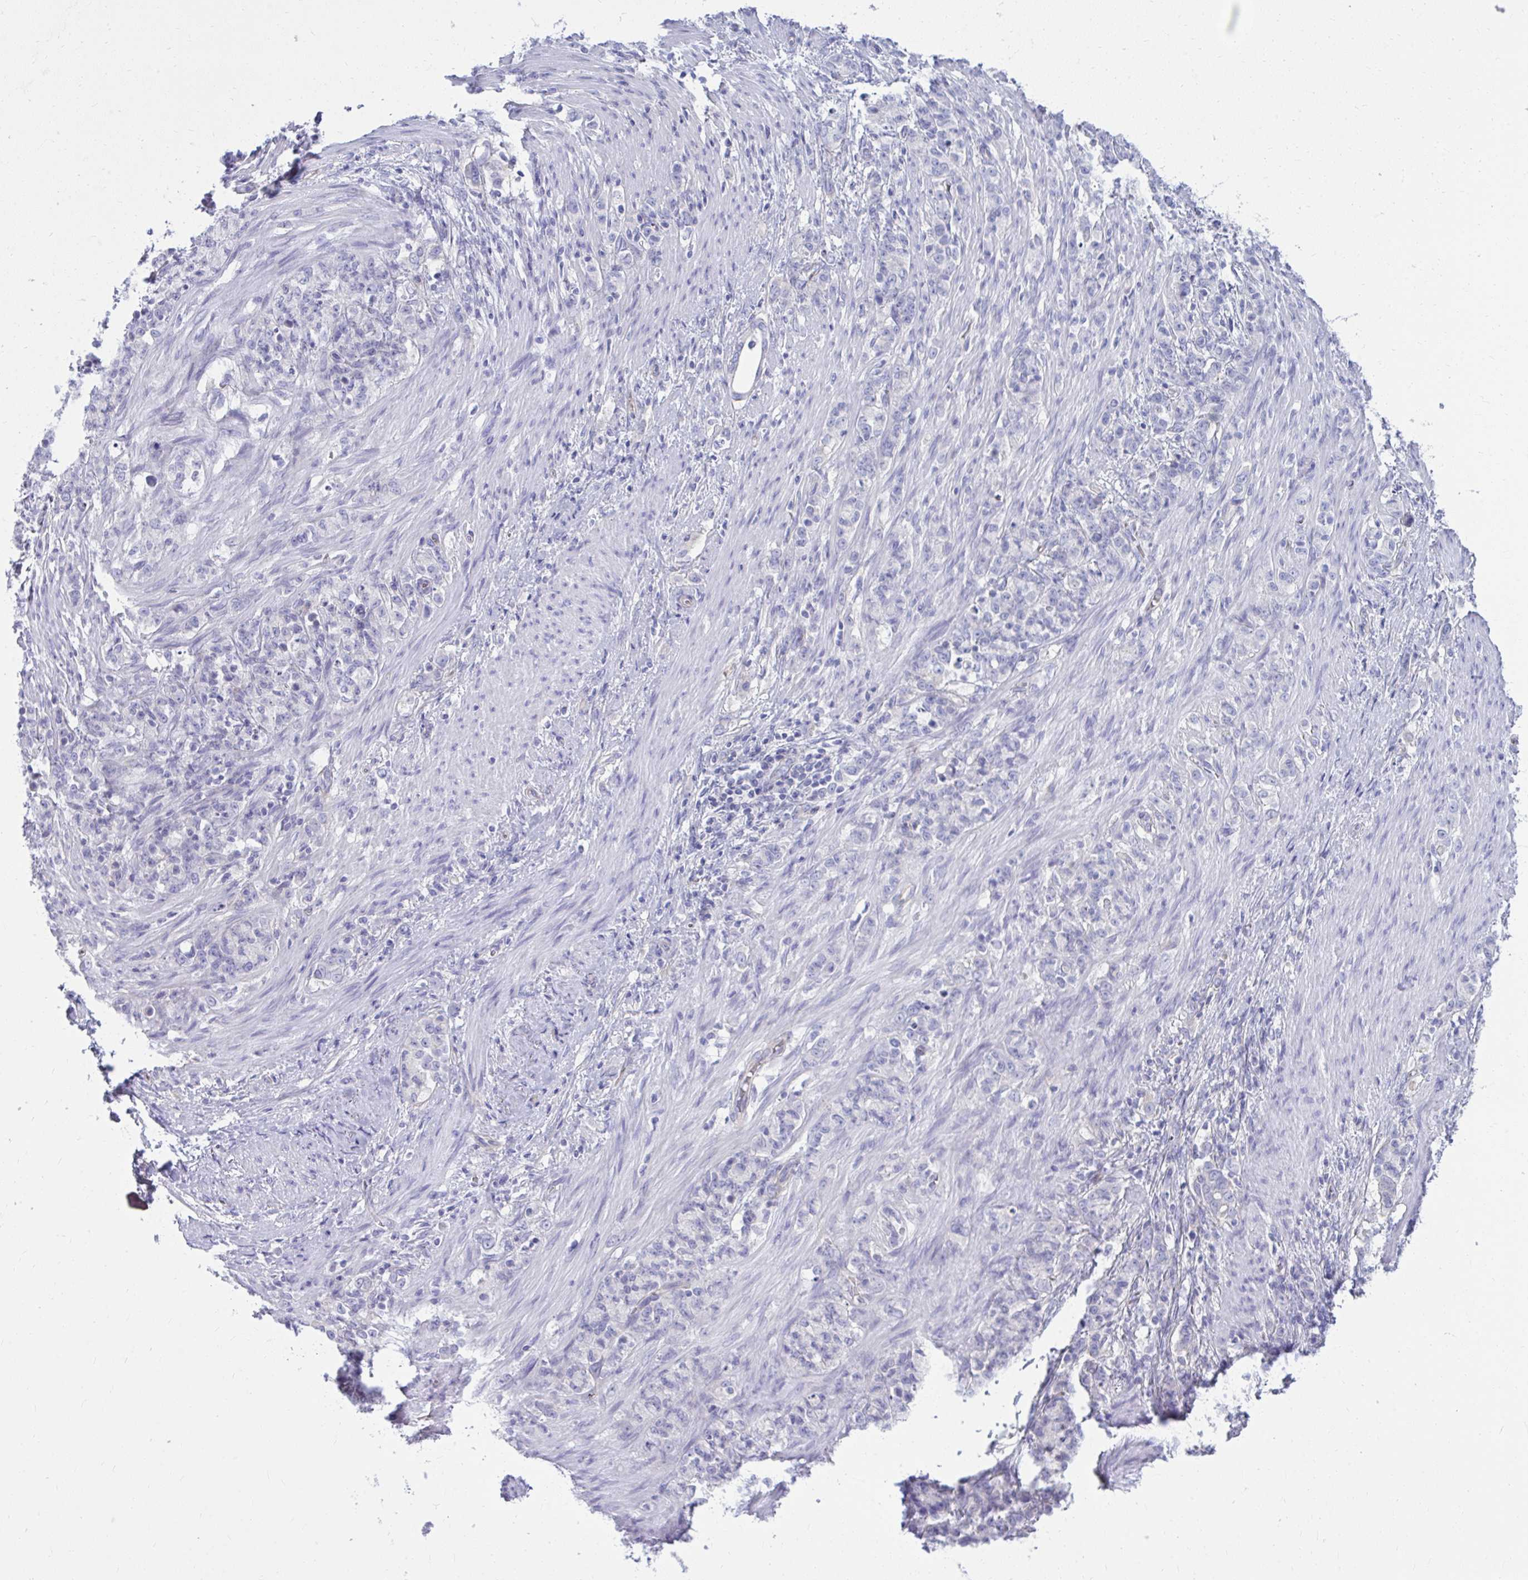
{"staining": {"intensity": "negative", "quantity": "none", "location": "none"}, "tissue": "stomach cancer", "cell_type": "Tumor cells", "image_type": "cancer", "snomed": [{"axis": "morphology", "description": "Adenocarcinoma, NOS"}, {"axis": "topography", "description": "Stomach"}], "caption": "Immunohistochemistry (IHC) image of neoplastic tissue: stomach cancer stained with DAB (3,3'-diaminobenzidine) demonstrates no significant protein staining in tumor cells.", "gene": "LRRC36", "patient": {"sex": "female", "age": 79}}